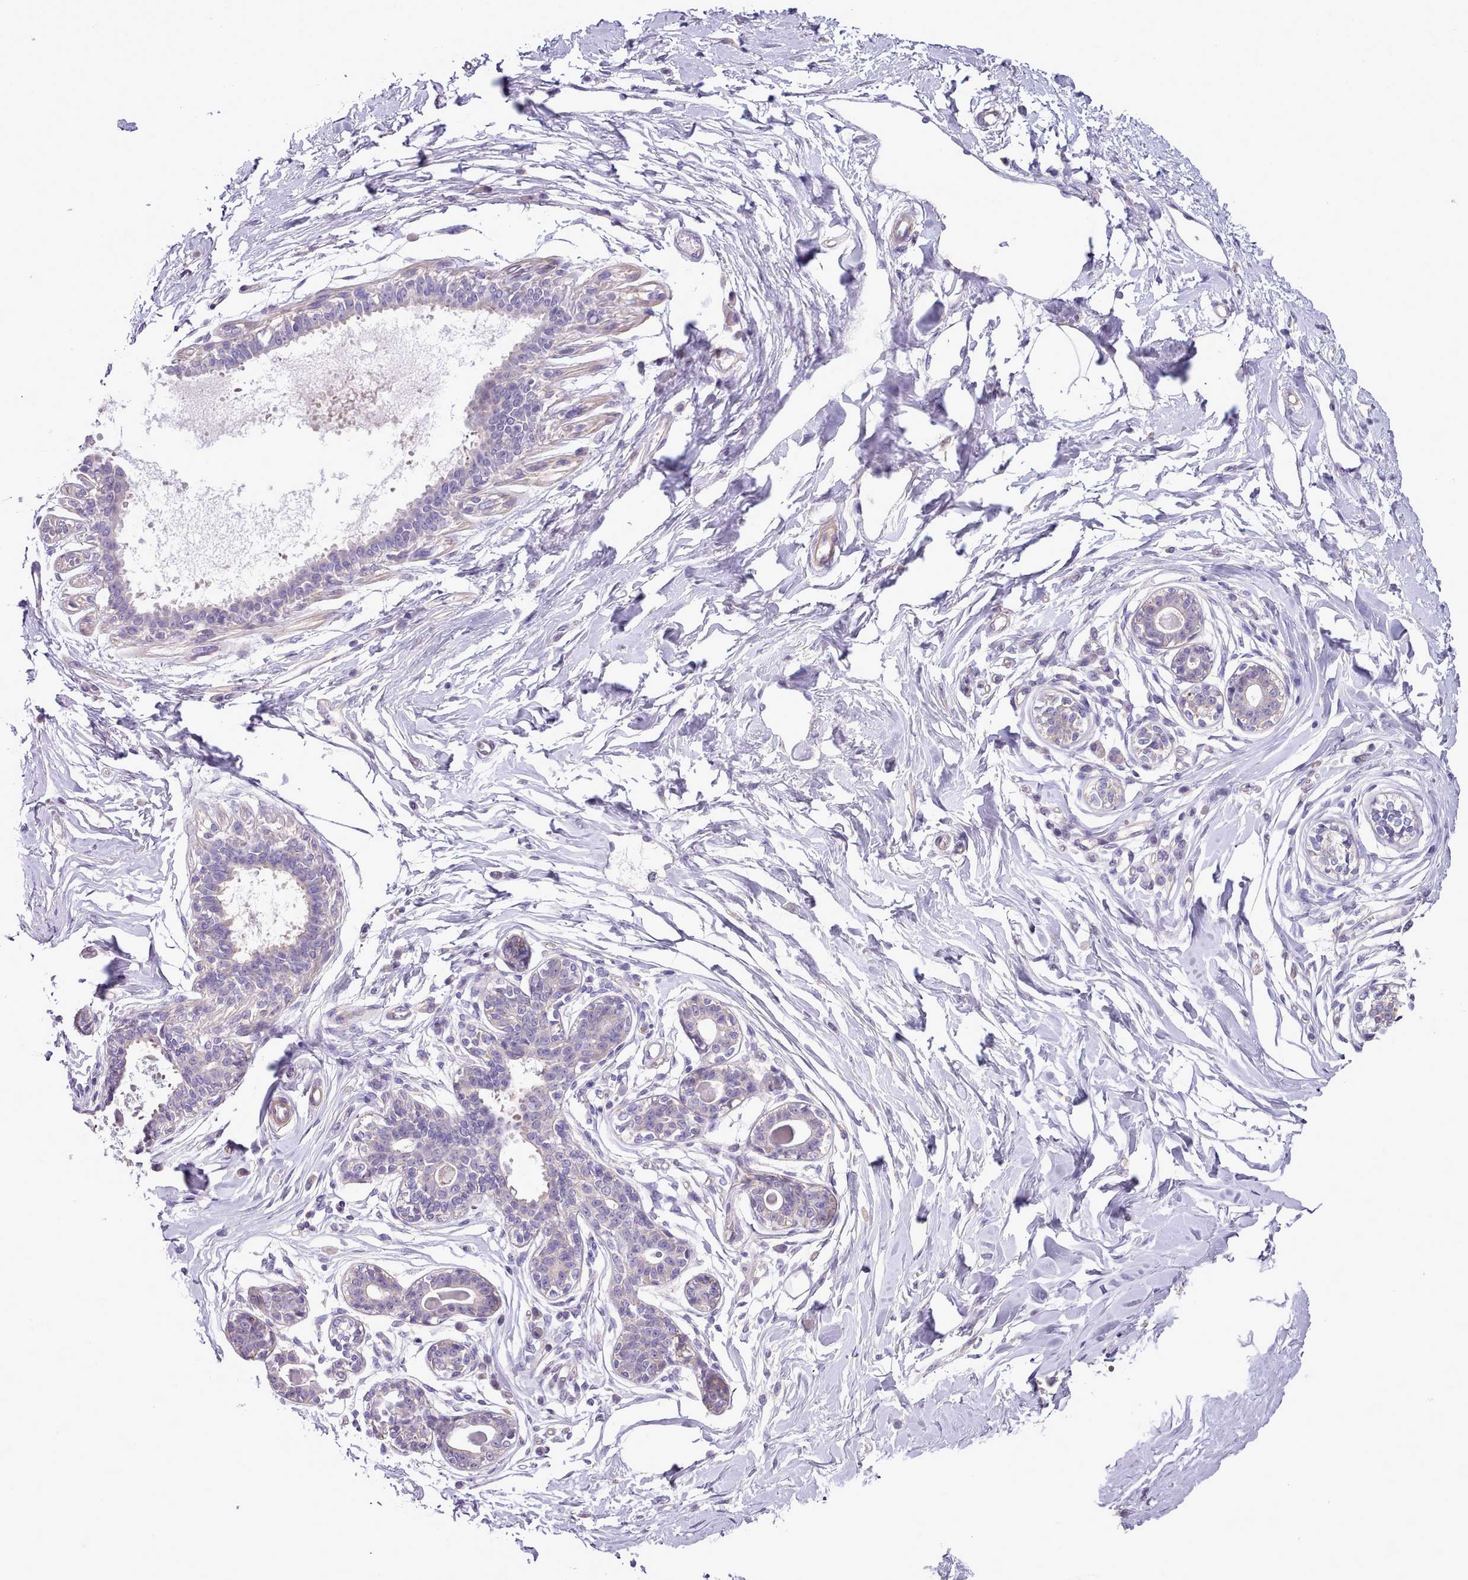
{"staining": {"intensity": "negative", "quantity": "none", "location": "none"}, "tissue": "breast", "cell_type": "Adipocytes", "image_type": "normal", "snomed": [{"axis": "morphology", "description": "Normal tissue, NOS"}, {"axis": "topography", "description": "Breast"}], "caption": "Adipocytes are negative for brown protein staining in normal breast. (Brightfield microscopy of DAB immunohistochemistry at high magnification).", "gene": "SETX", "patient": {"sex": "female", "age": 45}}